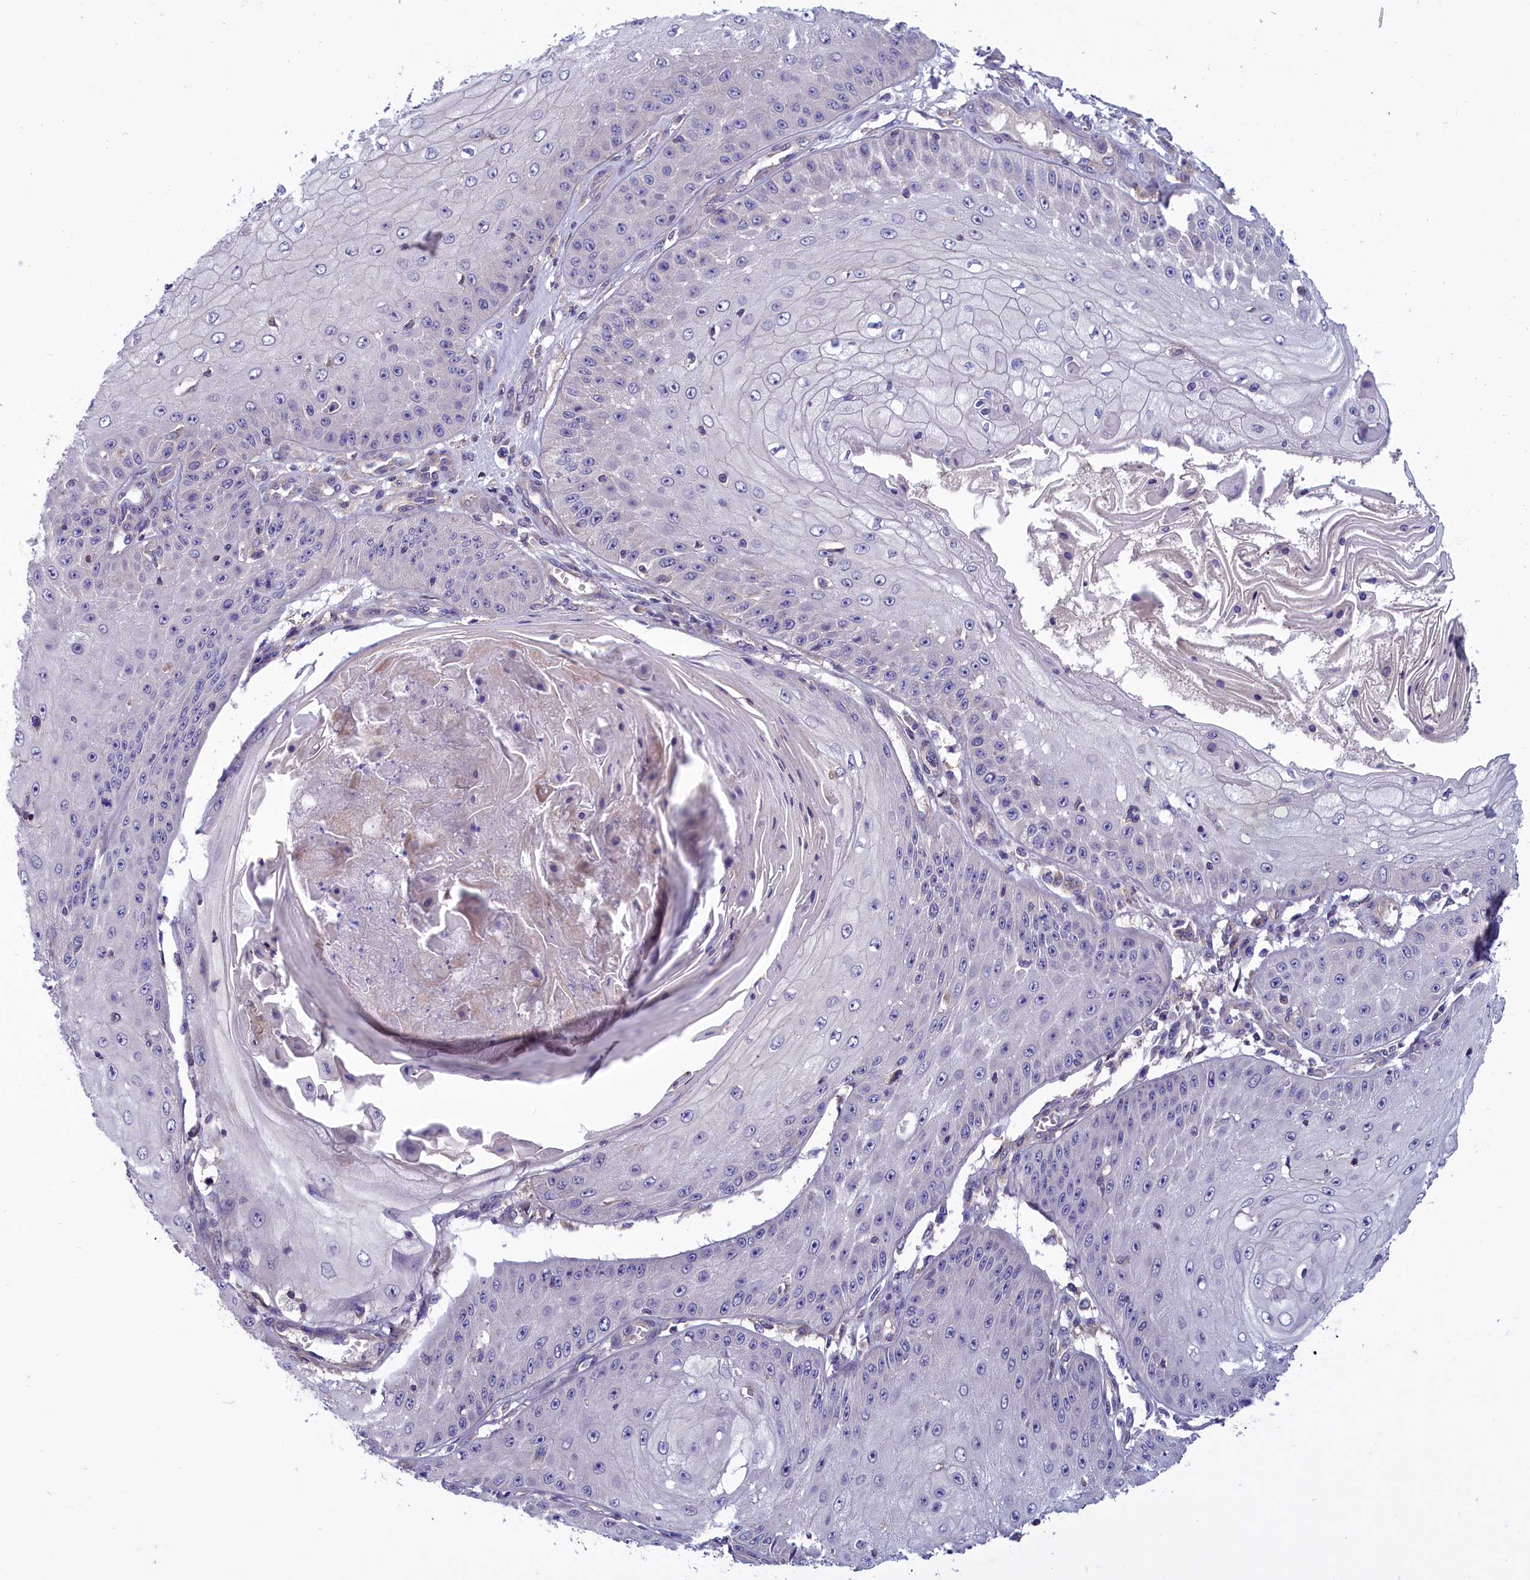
{"staining": {"intensity": "negative", "quantity": "none", "location": "none"}, "tissue": "skin cancer", "cell_type": "Tumor cells", "image_type": "cancer", "snomed": [{"axis": "morphology", "description": "Squamous cell carcinoma, NOS"}, {"axis": "topography", "description": "Skin"}], "caption": "Immunohistochemistry (IHC) of human skin squamous cell carcinoma exhibits no expression in tumor cells.", "gene": "AMDHD2", "patient": {"sex": "male", "age": 70}}